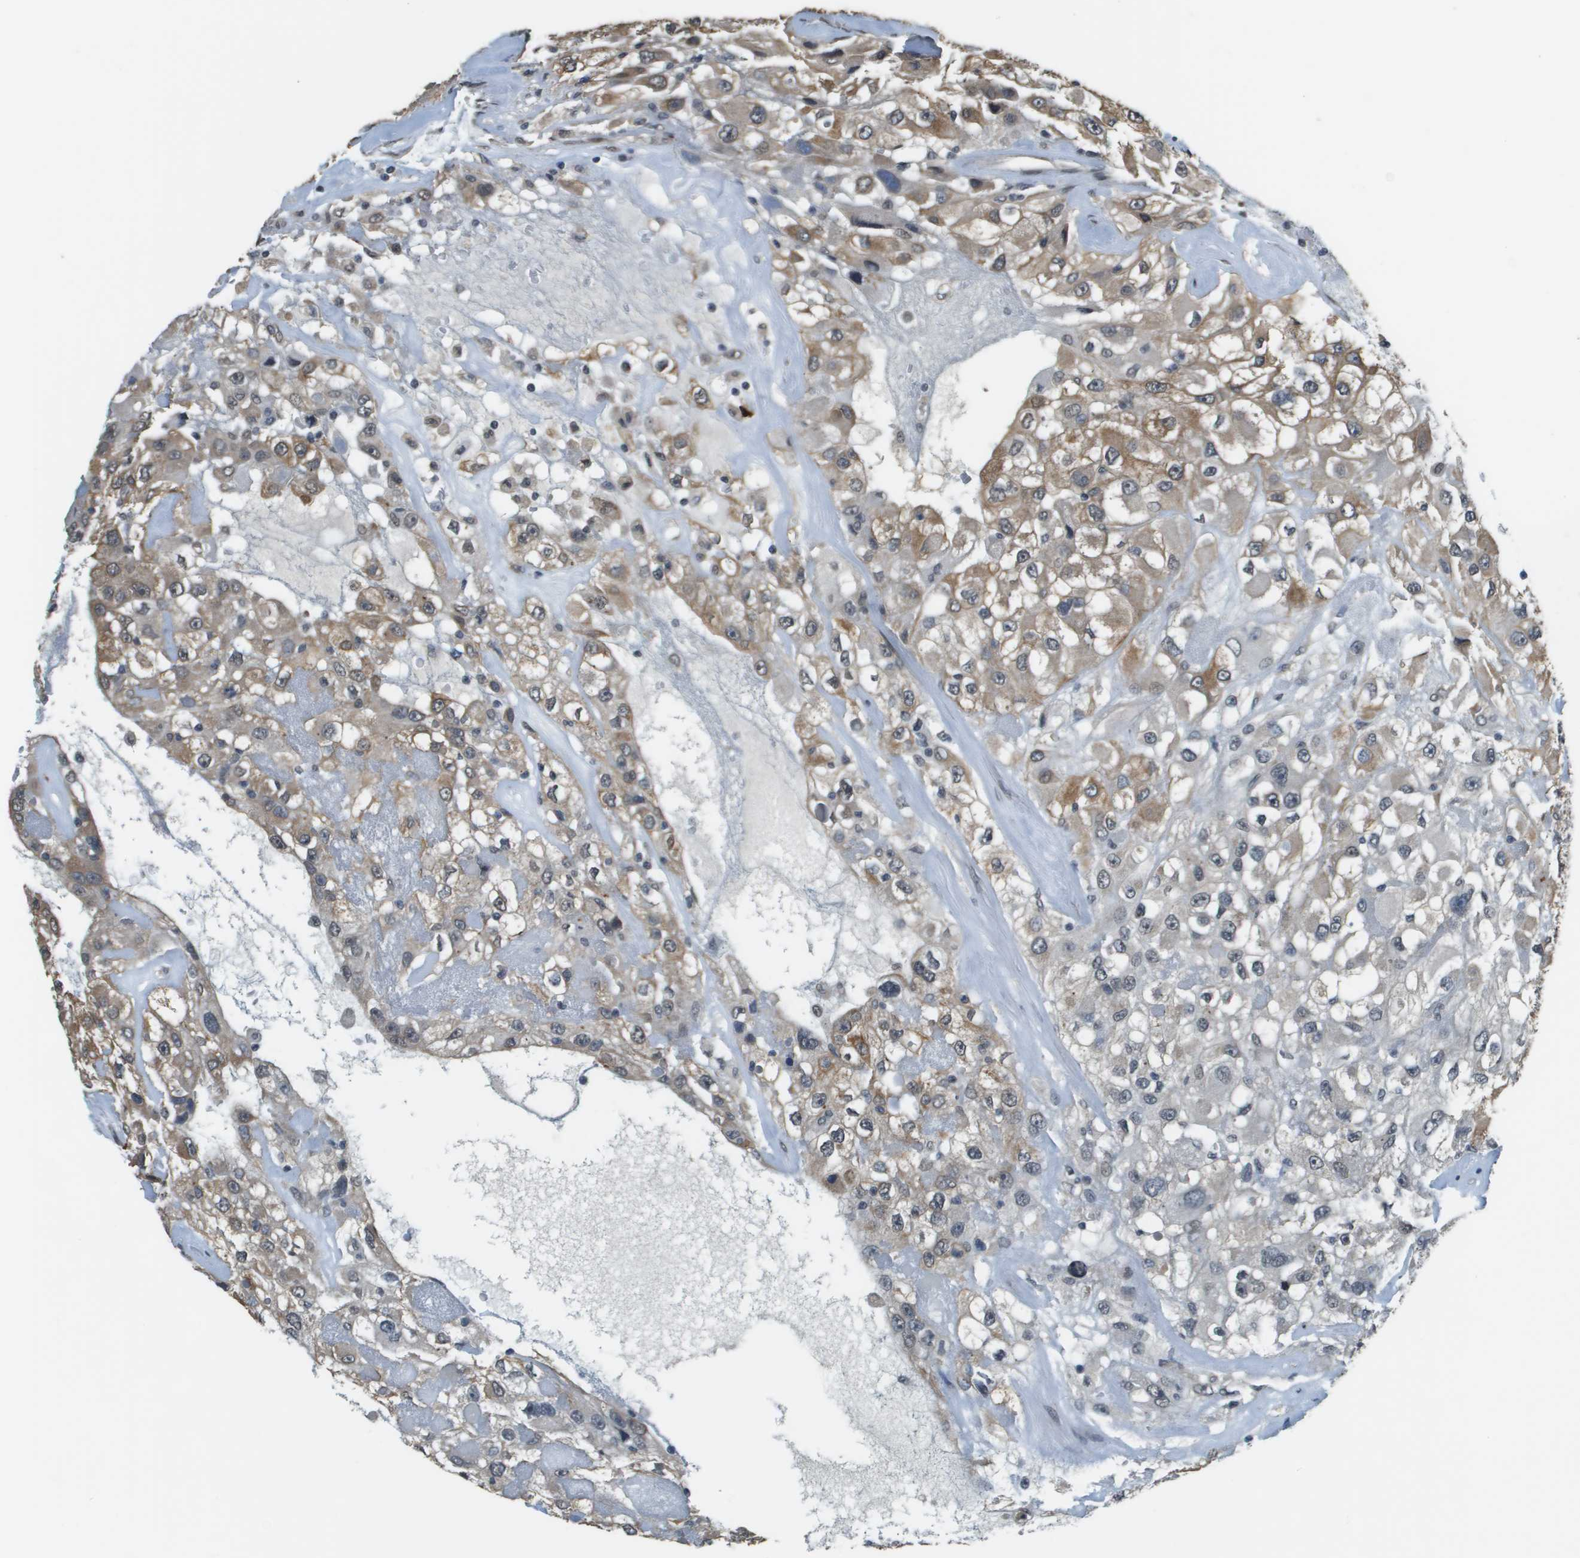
{"staining": {"intensity": "weak", "quantity": ">75%", "location": "cytoplasmic/membranous"}, "tissue": "renal cancer", "cell_type": "Tumor cells", "image_type": "cancer", "snomed": [{"axis": "morphology", "description": "Adenocarcinoma, NOS"}, {"axis": "topography", "description": "Kidney"}], "caption": "Human renal adenocarcinoma stained for a protein (brown) exhibits weak cytoplasmic/membranous positive positivity in about >75% of tumor cells.", "gene": "FANCC", "patient": {"sex": "female", "age": 52}}